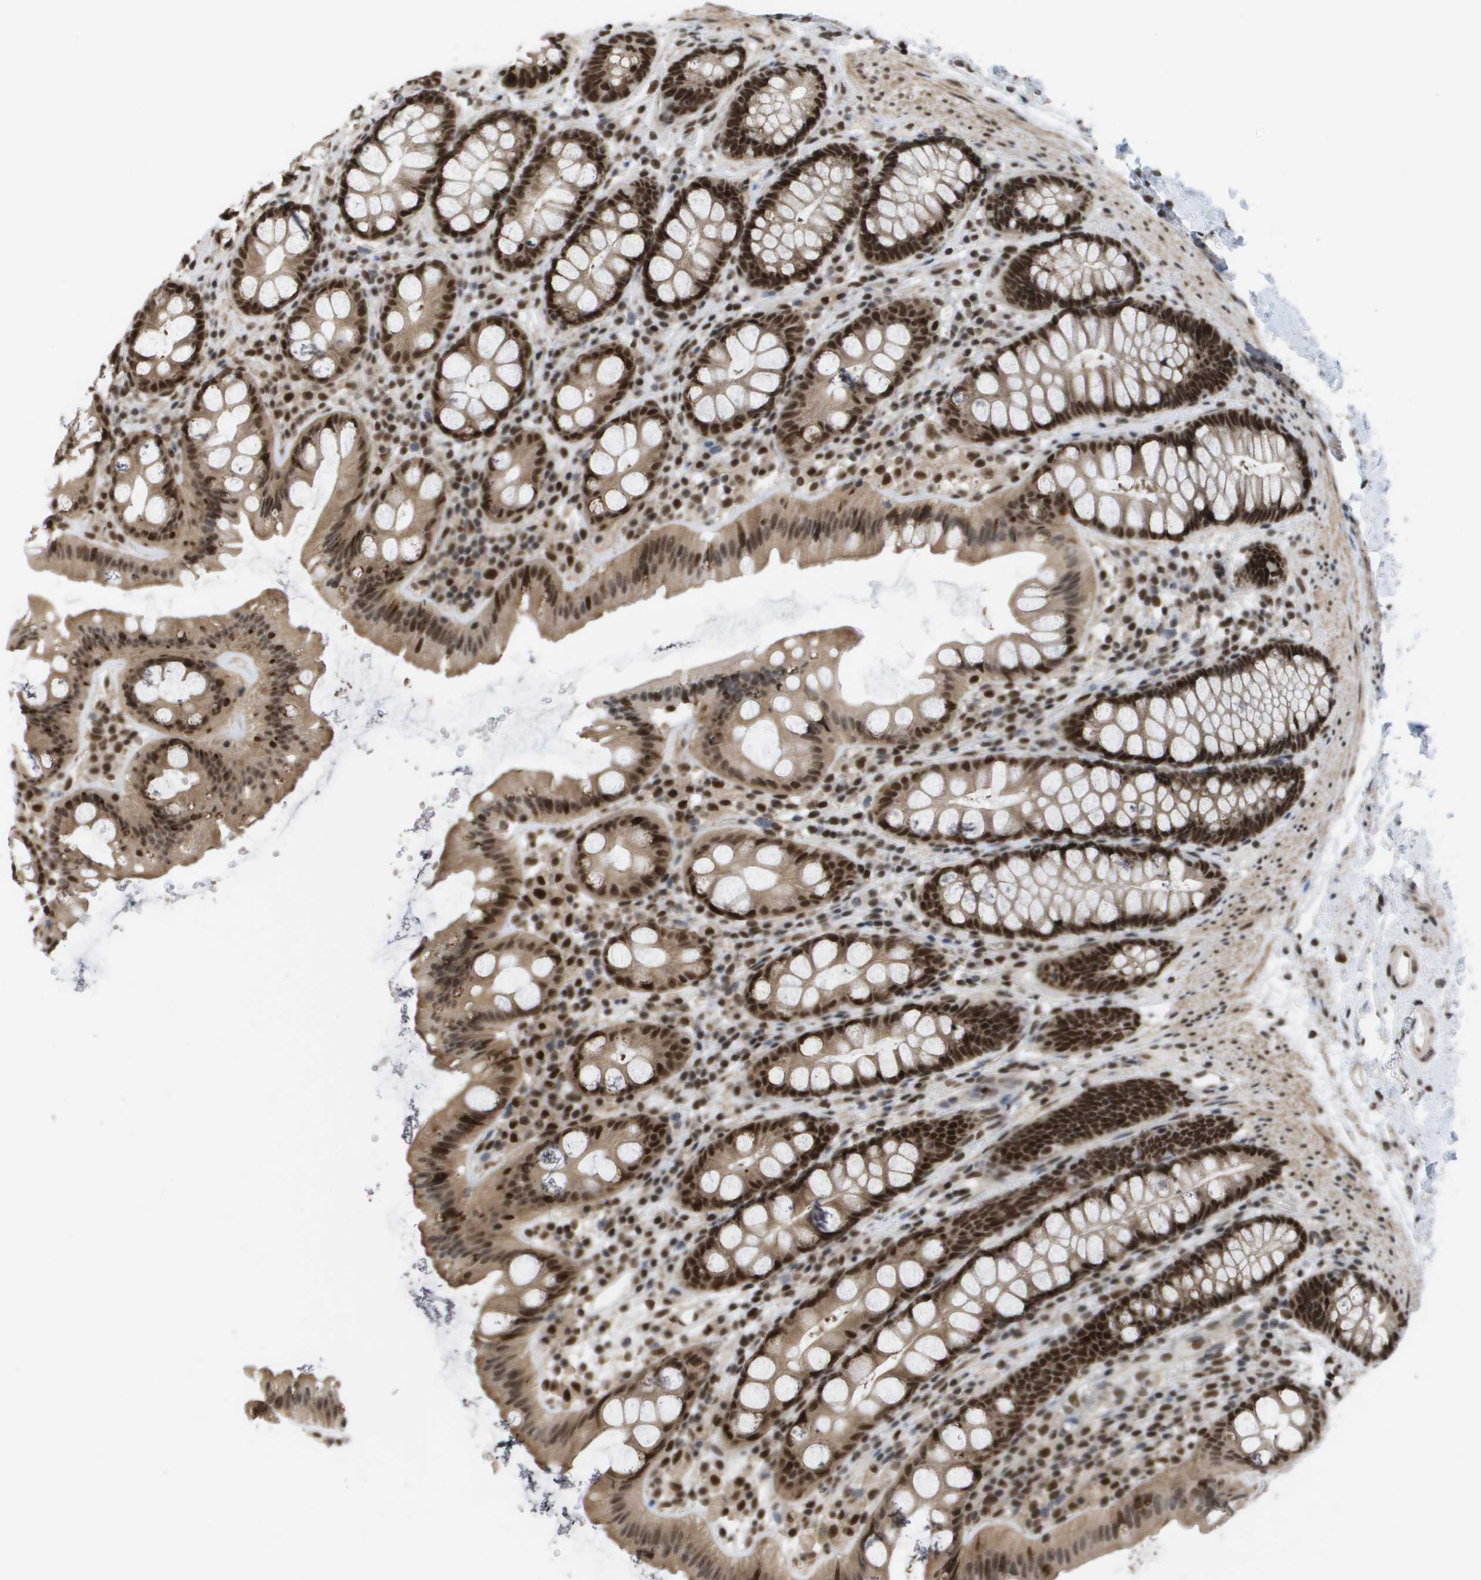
{"staining": {"intensity": "strong", "quantity": ">75%", "location": "cytoplasmic/membranous,nuclear"}, "tissue": "rectum", "cell_type": "Glandular cells", "image_type": "normal", "snomed": [{"axis": "morphology", "description": "Normal tissue, NOS"}, {"axis": "topography", "description": "Rectum"}], "caption": "Immunohistochemical staining of benign rectum displays high levels of strong cytoplasmic/membranous,nuclear expression in about >75% of glandular cells.", "gene": "CDT1", "patient": {"sex": "female", "age": 65}}